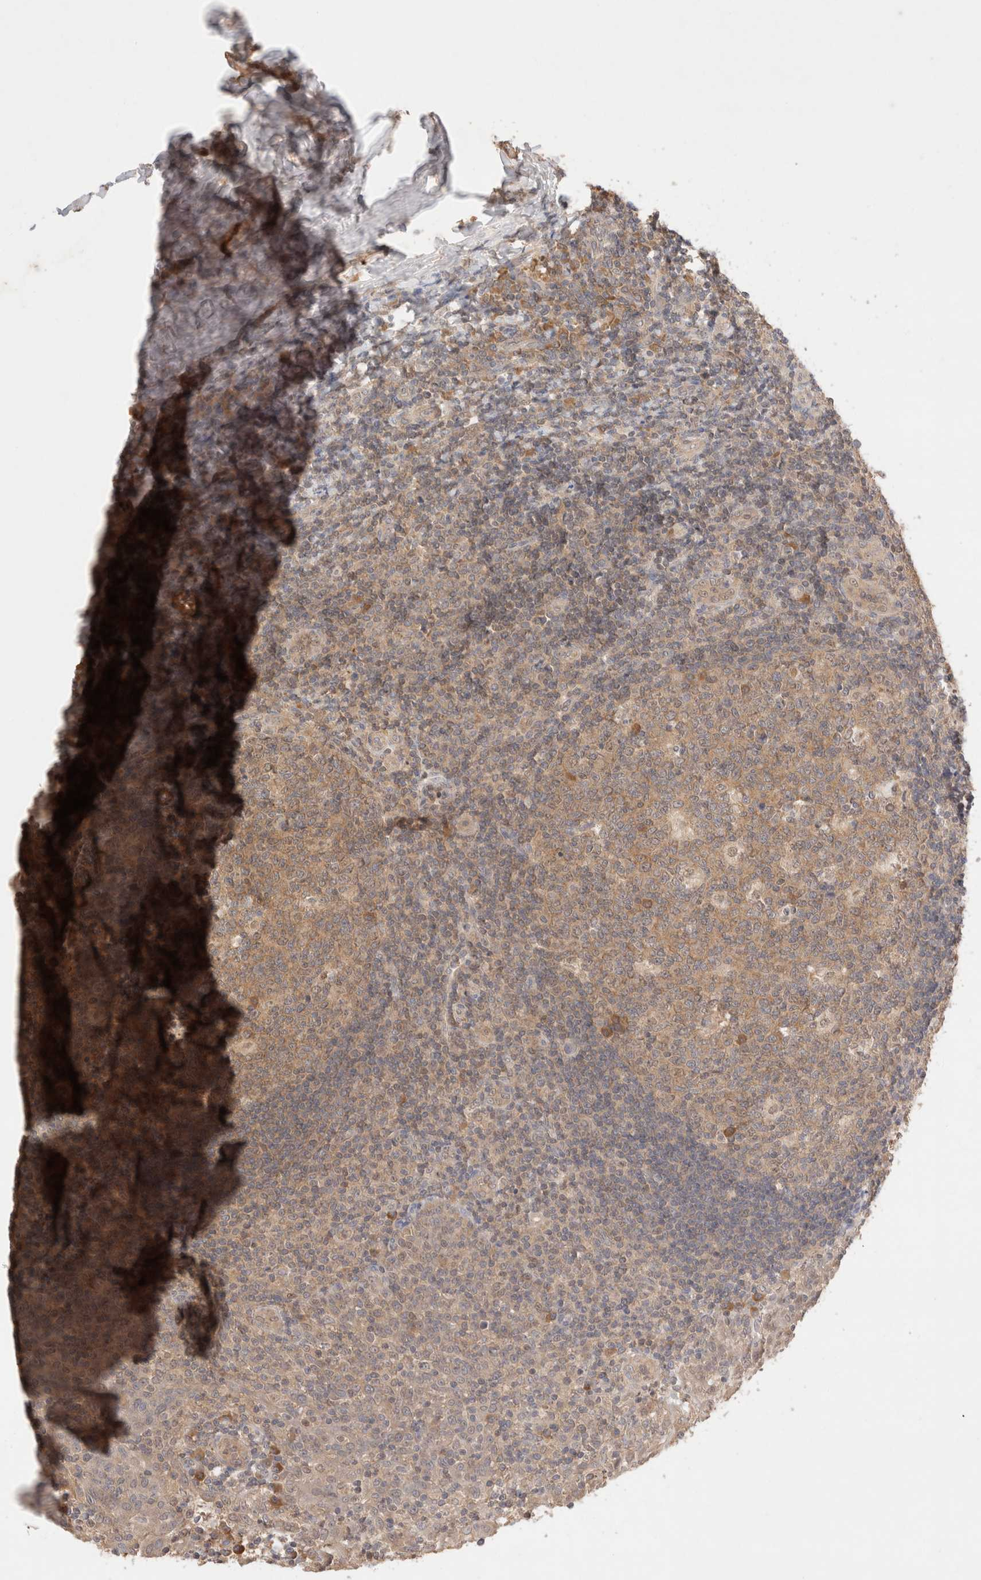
{"staining": {"intensity": "weak", "quantity": ">75%", "location": "cytoplasmic/membranous"}, "tissue": "tonsil", "cell_type": "Germinal center cells", "image_type": "normal", "snomed": [{"axis": "morphology", "description": "Normal tissue, NOS"}, {"axis": "topography", "description": "Tonsil"}], "caption": "Tonsil stained with DAB (3,3'-diaminobenzidine) immunohistochemistry (IHC) exhibits low levels of weak cytoplasmic/membranous expression in about >75% of germinal center cells. (Stains: DAB (3,3'-diaminobenzidine) in brown, nuclei in blue, Microscopy: brightfield microscopy at high magnification).", "gene": "CARNMT1", "patient": {"sex": "female", "age": 19}}